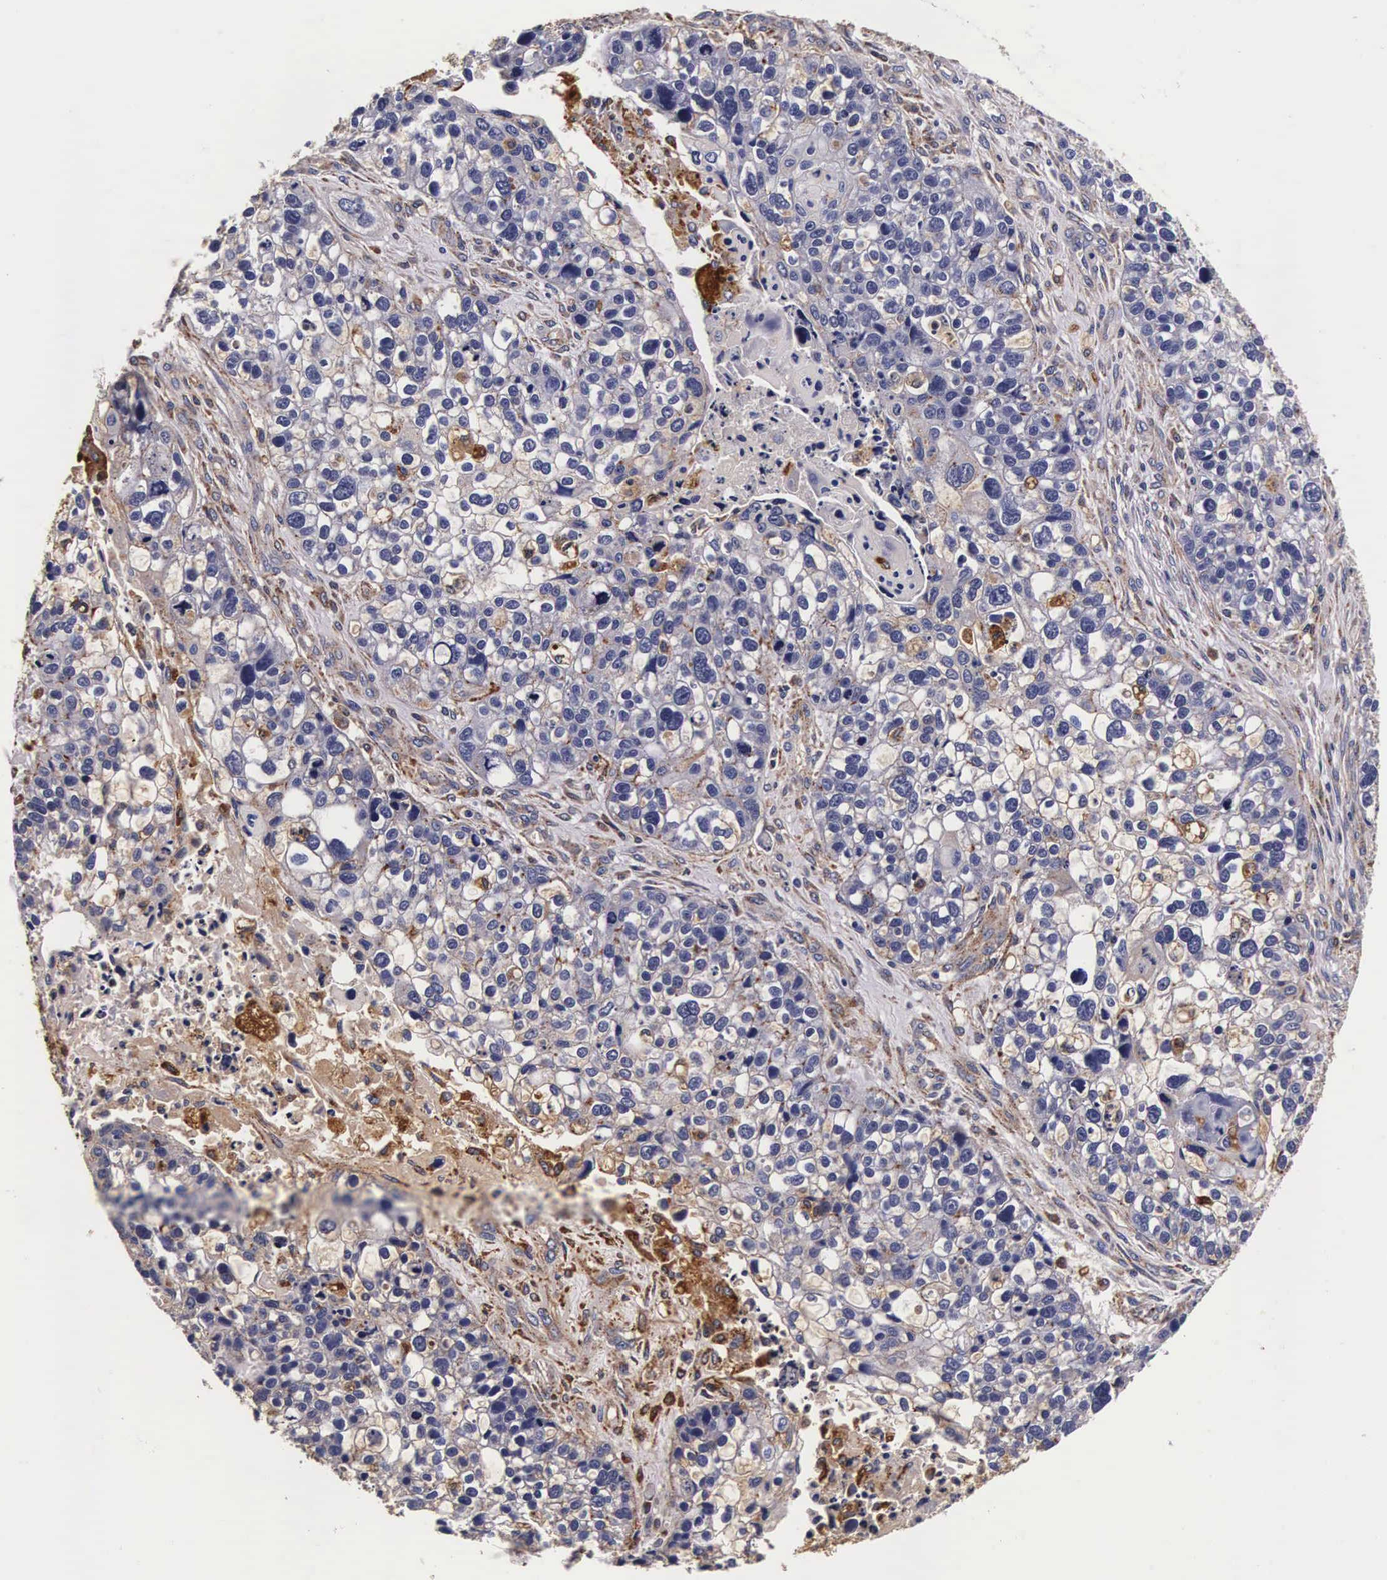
{"staining": {"intensity": "weak", "quantity": "<25%", "location": "cytoplasmic/membranous"}, "tissue": "lung cancer", "cell_type": "Tumor cells", "image_type": "cancer", "snomed": [{"axis": "morphology", "description": "Squamous cell carcinoma, NOS"}, {"axis": "topography", "description": "Lymph node"}, {"axis": "topography", "description": "Lung"}], "caption": "DAB (3,3'-diaminobenzidine) immunohistochemical staining of lung squamous cell carcinoma demonstrates no significant expression in tumor cells.", "gene": "CTSB", "patient": {"sex": "male", "age": 74}}